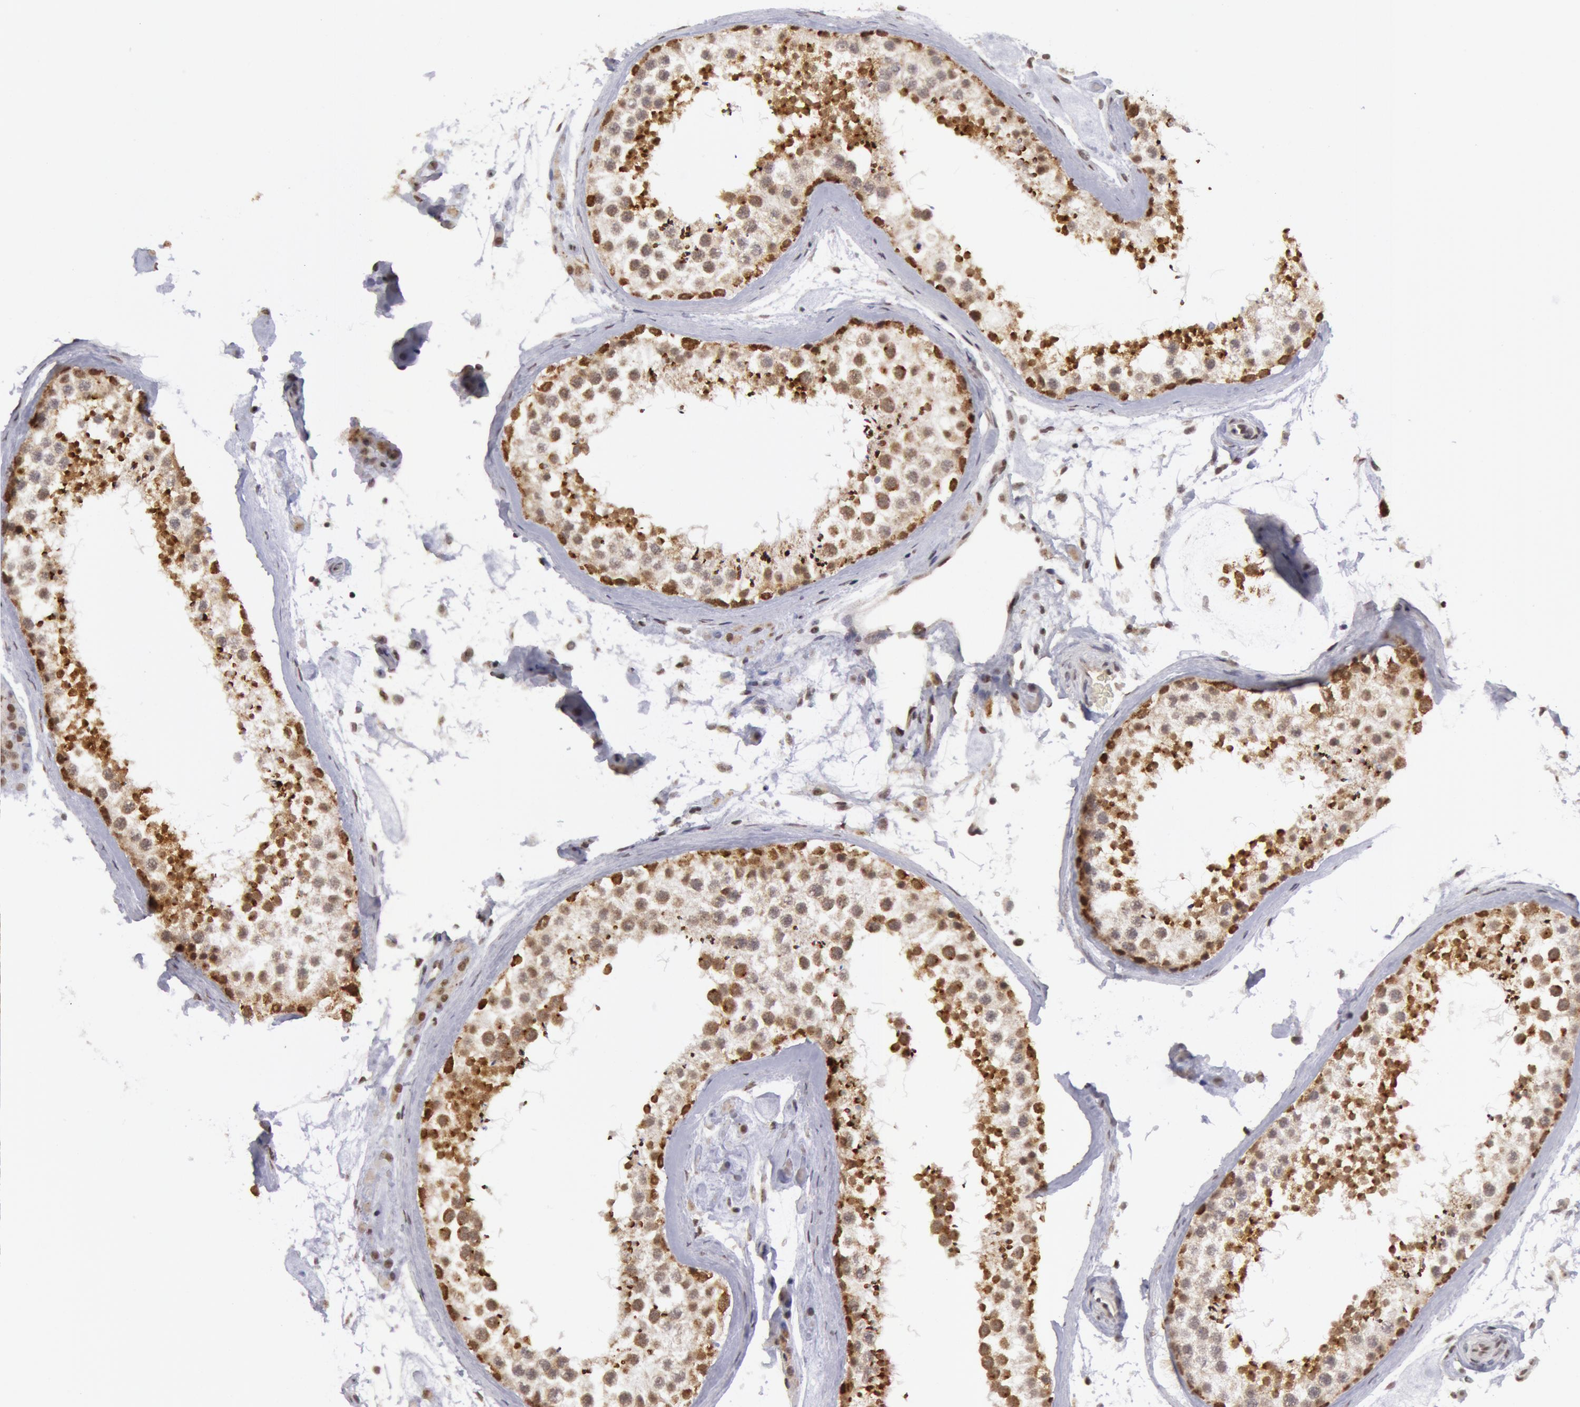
{"staining": {"intensity": "moderate", "quantity": "25%-75%", "location": "cytoplasmic/membranous,nuclear"}, "tissue": "testis", "cell_type": "Cells in seminiferous ducts", "image_type": "normal", "snomed": [{"axis": "morphology", "description": "Normal tissue, NOS"}, {"axis": "topography", "description": "Testis"}], "caption": "Testis stained with a brown dye demonstrates moderate cytoplasmic/membranous,nuclear positive staining in about 25%-75% of cells in seminiferous ducts.", "gene": "VRTN", "patient": {"sex": "male", "age": 46}}